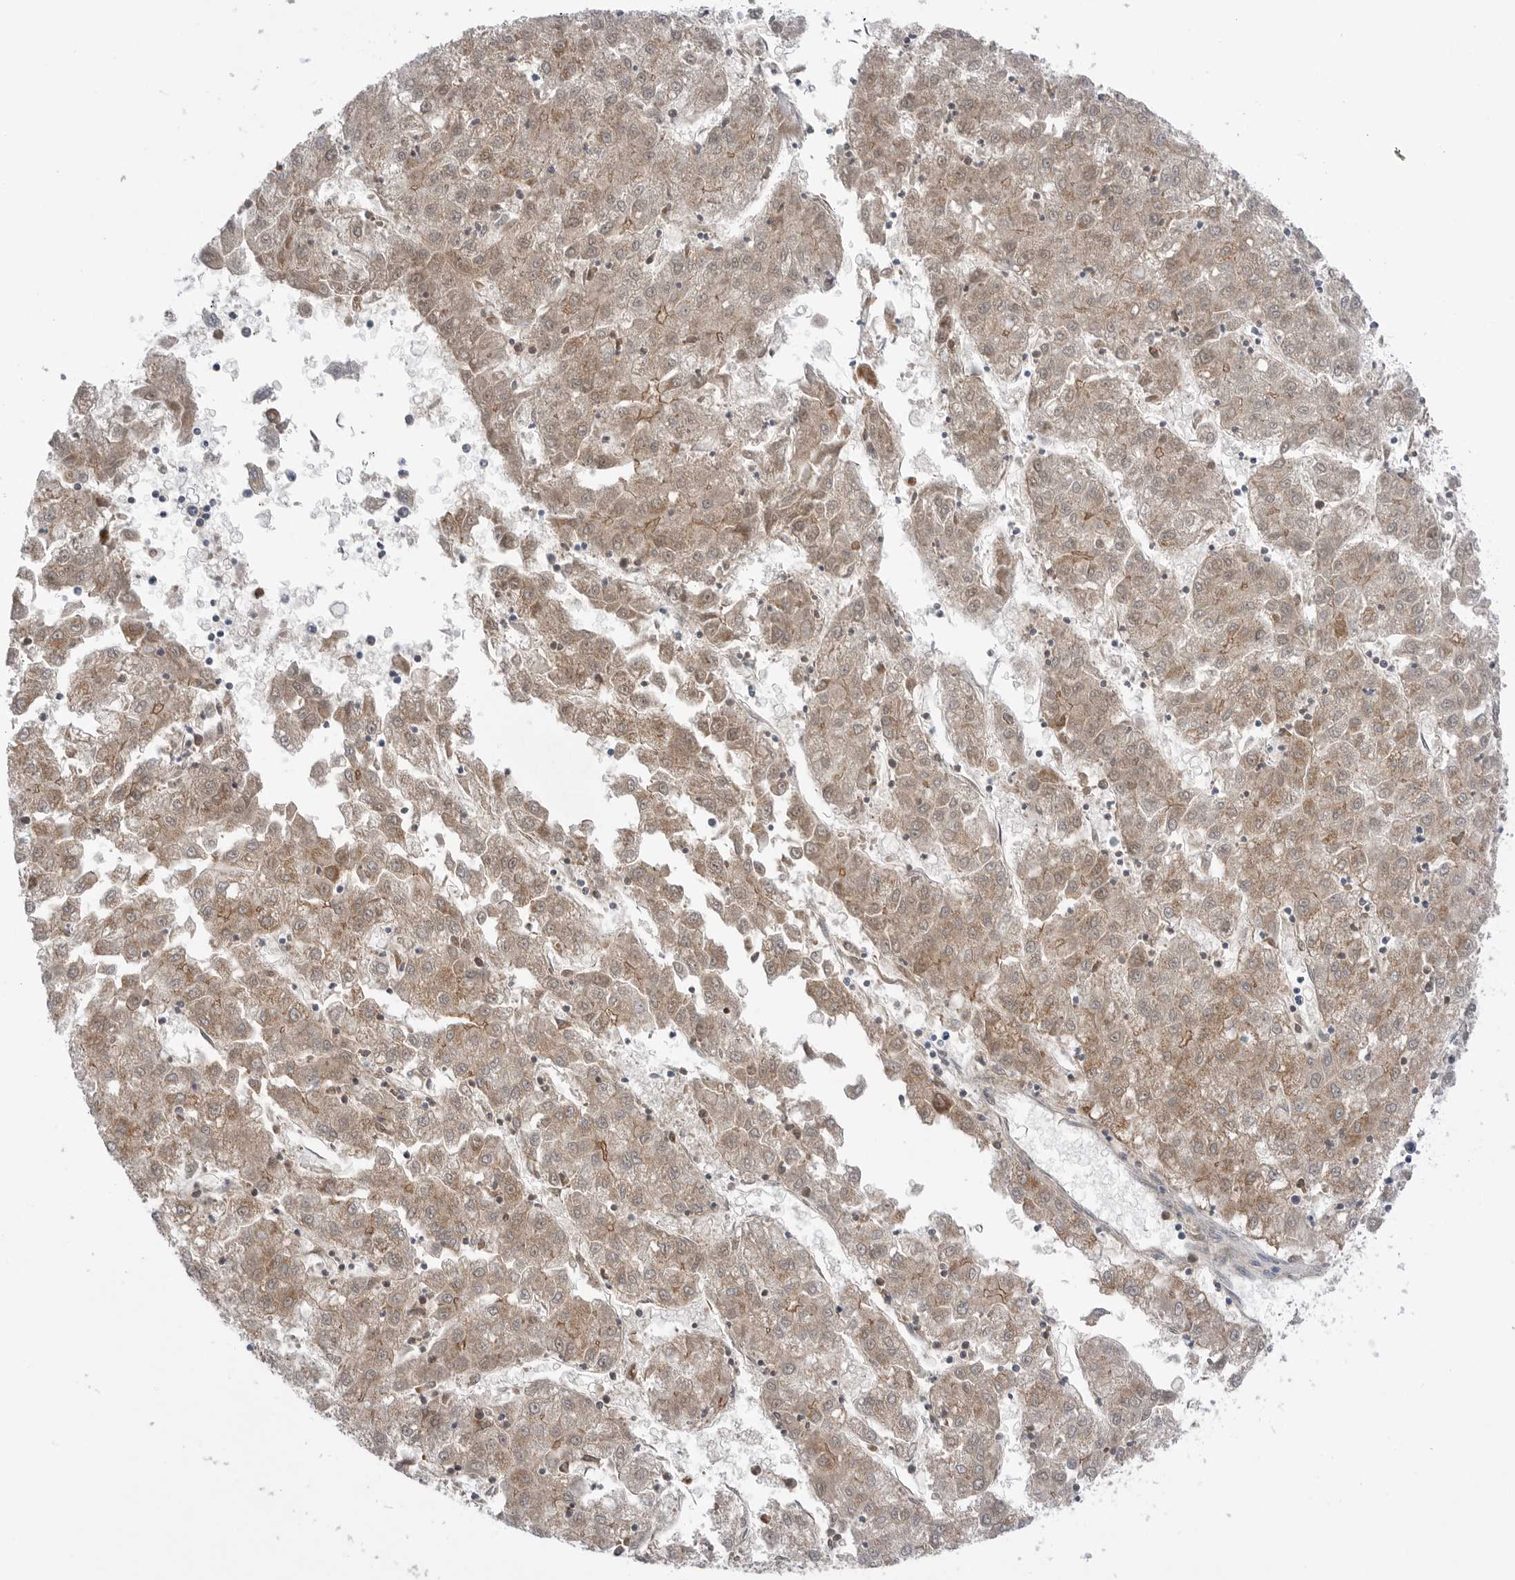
{"staining": {"intensity": "weak", "quantity": ">75%", "location": "cytoplasmic/membranous"}, "tissue": "liver cancer", "cell_type": "Tumor cells", "image_type": "cancer", "snomed": [{"axis": "morphology", "description": "Carcinoma, Hepatocellular, NOS"}, {"axis": "topography", "description": "Liver"}], "caption": "Immunohistochemical staining of liver cancer reveals low levels of weak cytoplasmic/membranous protein expression in about >75% of tumor cells.", "gene": "NTAQ1", "patient": {"sex": "male", "age": 72}}